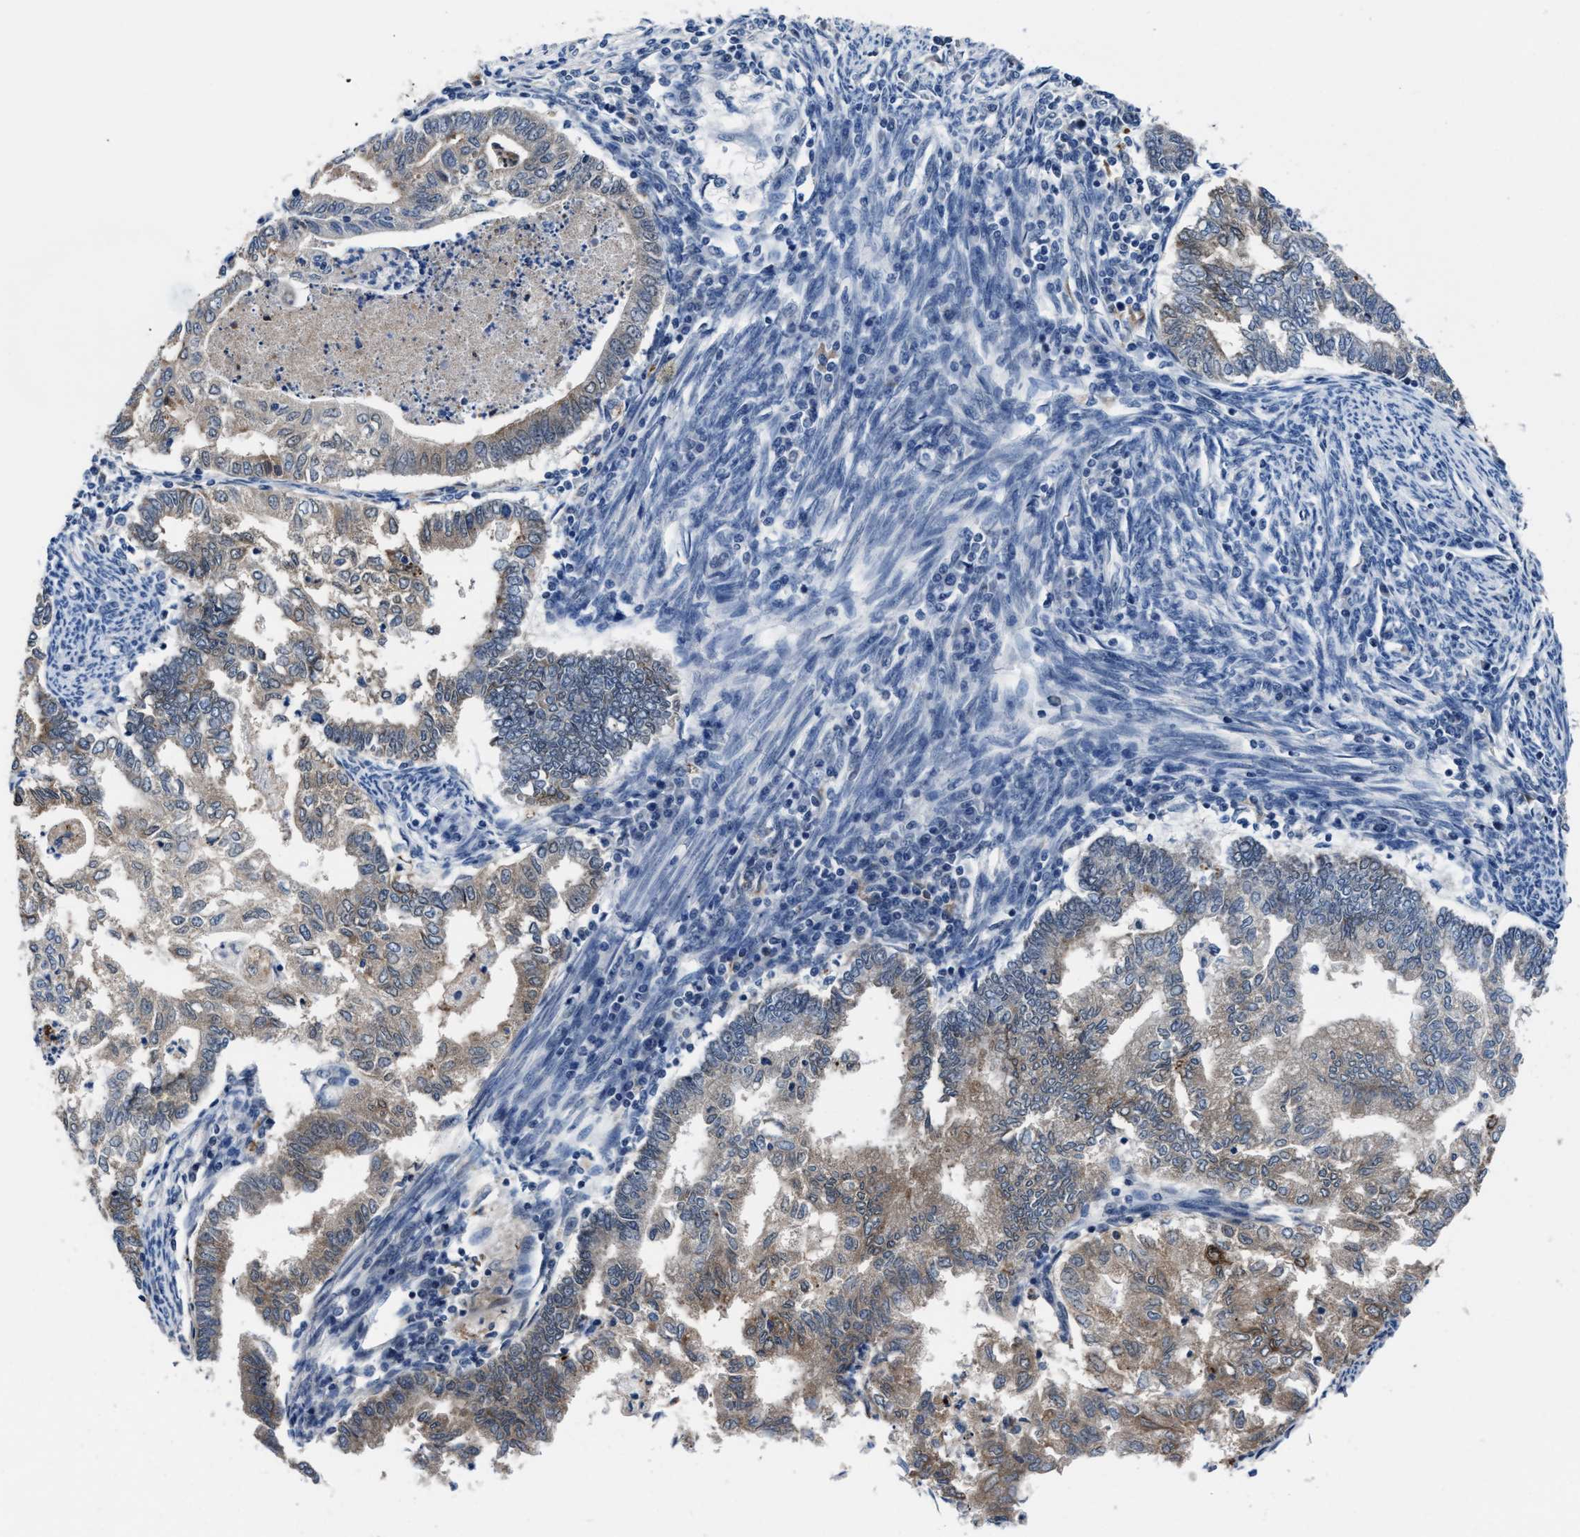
{"staining": {"intensity": "weak", "quantity": ">75%", "location": "cytoplasmic/membranous"}, "tissue": "endometrial cancer", "cell_type": "Tumor cells", "image_type": "cancer", "snomed": [{"axis": "morphology", "description": "Polyp, NOS"}, {"axis": "morphology", "description": "Adenocarcinoma, NOS"}, {"axis": "morphology", "description": "Adenoma, NOS"}, {"axis": "topography", "description": "Endometrium"}], "caption": "The histopathology image reveals immunohistochemical staining of endometrial adenoma. There is weak cytoplasmic/membranous positivity is identified in about >75% of tumor cells. (brown staining indicates protein expression, while blue staining denotes nuclei).", "gene": "GHITM", "patient": {"sex": "female", "age": 79}}